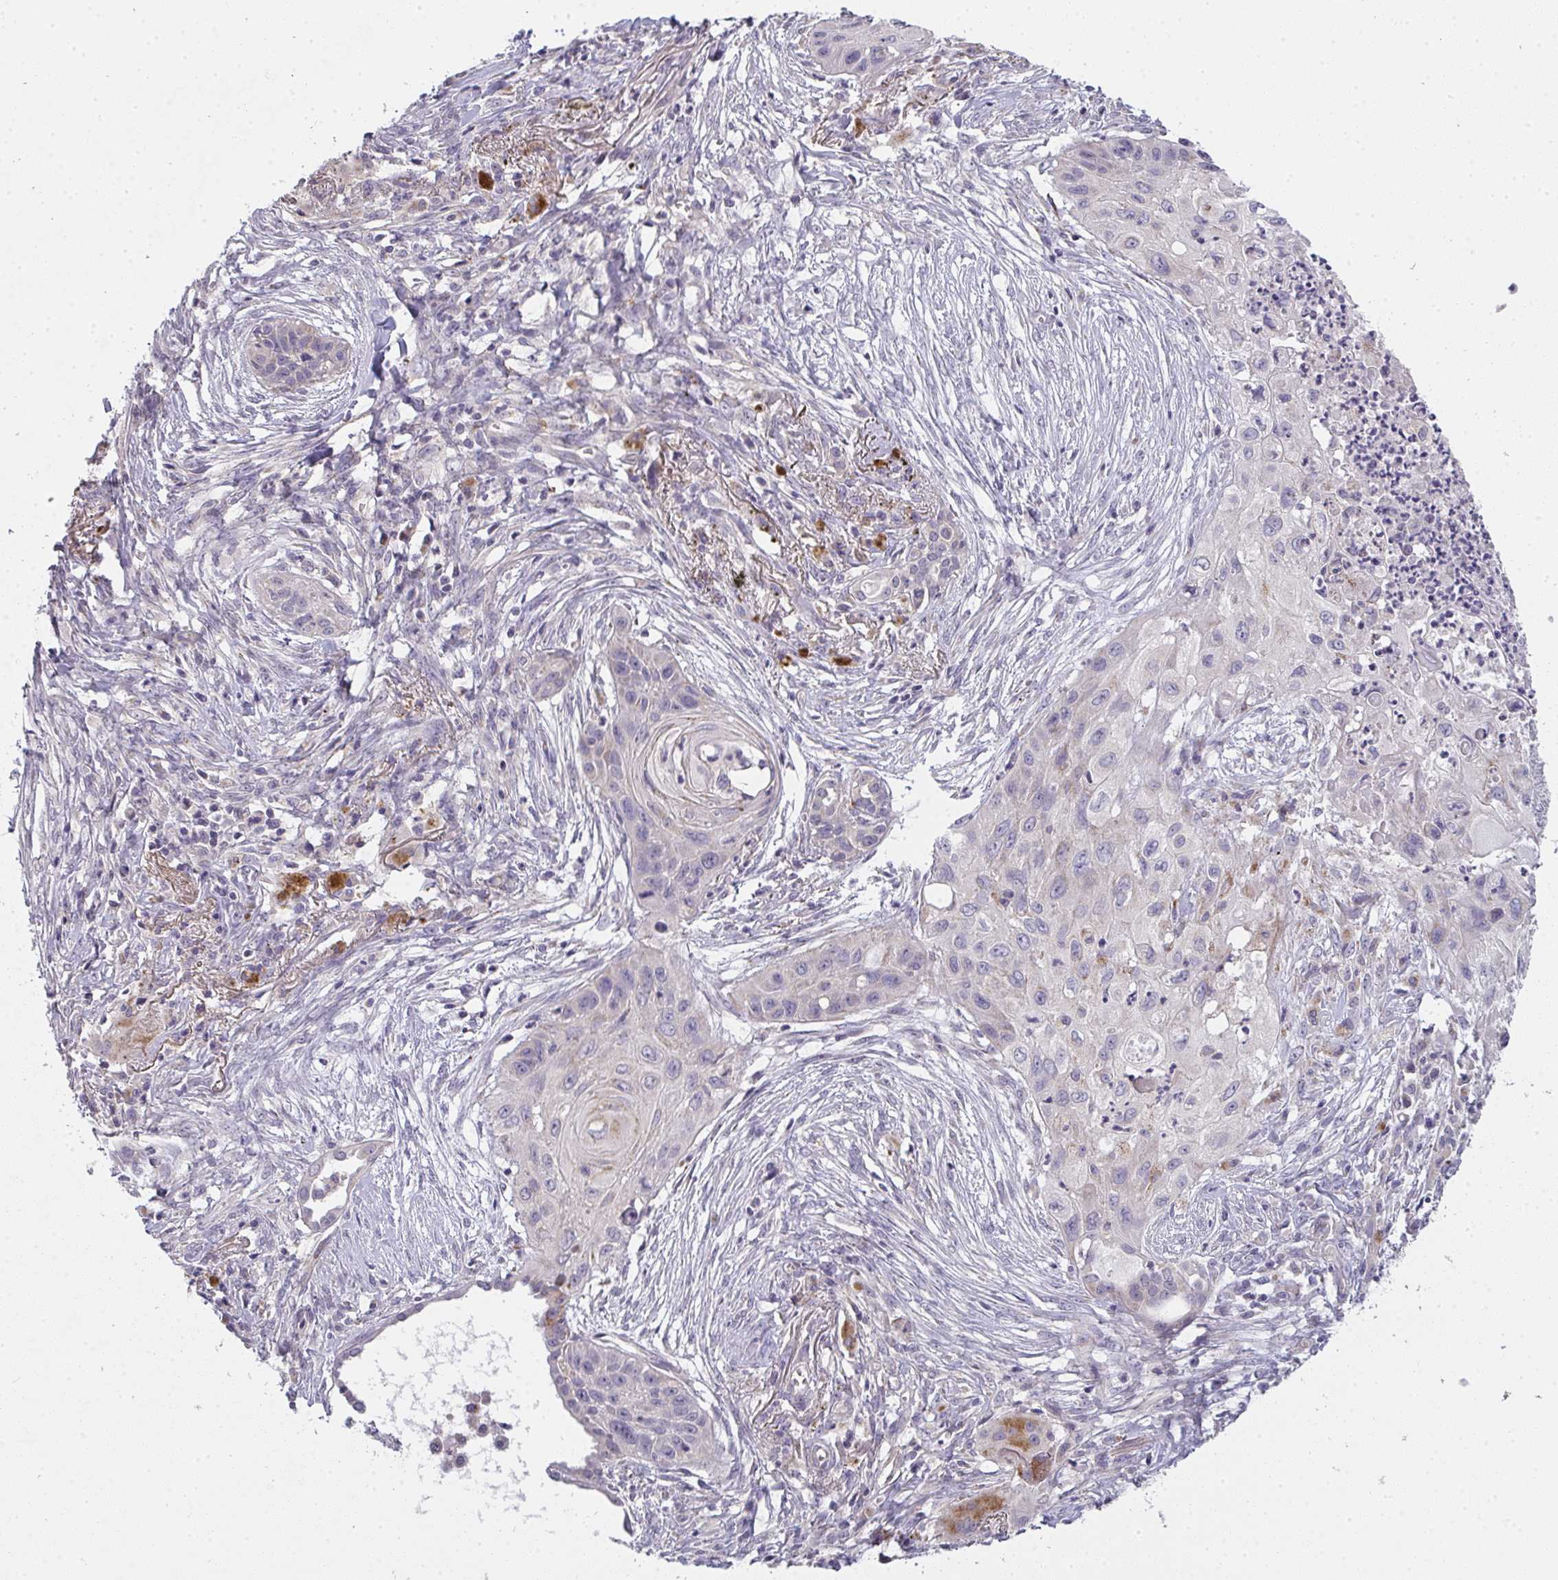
{"staining": {"intensity": "negative", "quantity": "none", "location": "none"}, "tissue": "lung cancer", "cell_type": "Tumor cells", "image_type": "cancer", "snomed": [{"axis": "morphology", "description": "Squamous cell carcinoma, NOS"}, {"axis": "topography", "description": "Lung"}], "caption": "The IHC histopathology image has no significant expression in tumor cells of lung cancer (squamous cell carcinoma) tissue.", "gene": "TMEM219", "patient": {"sex": "male", "age": 71}}